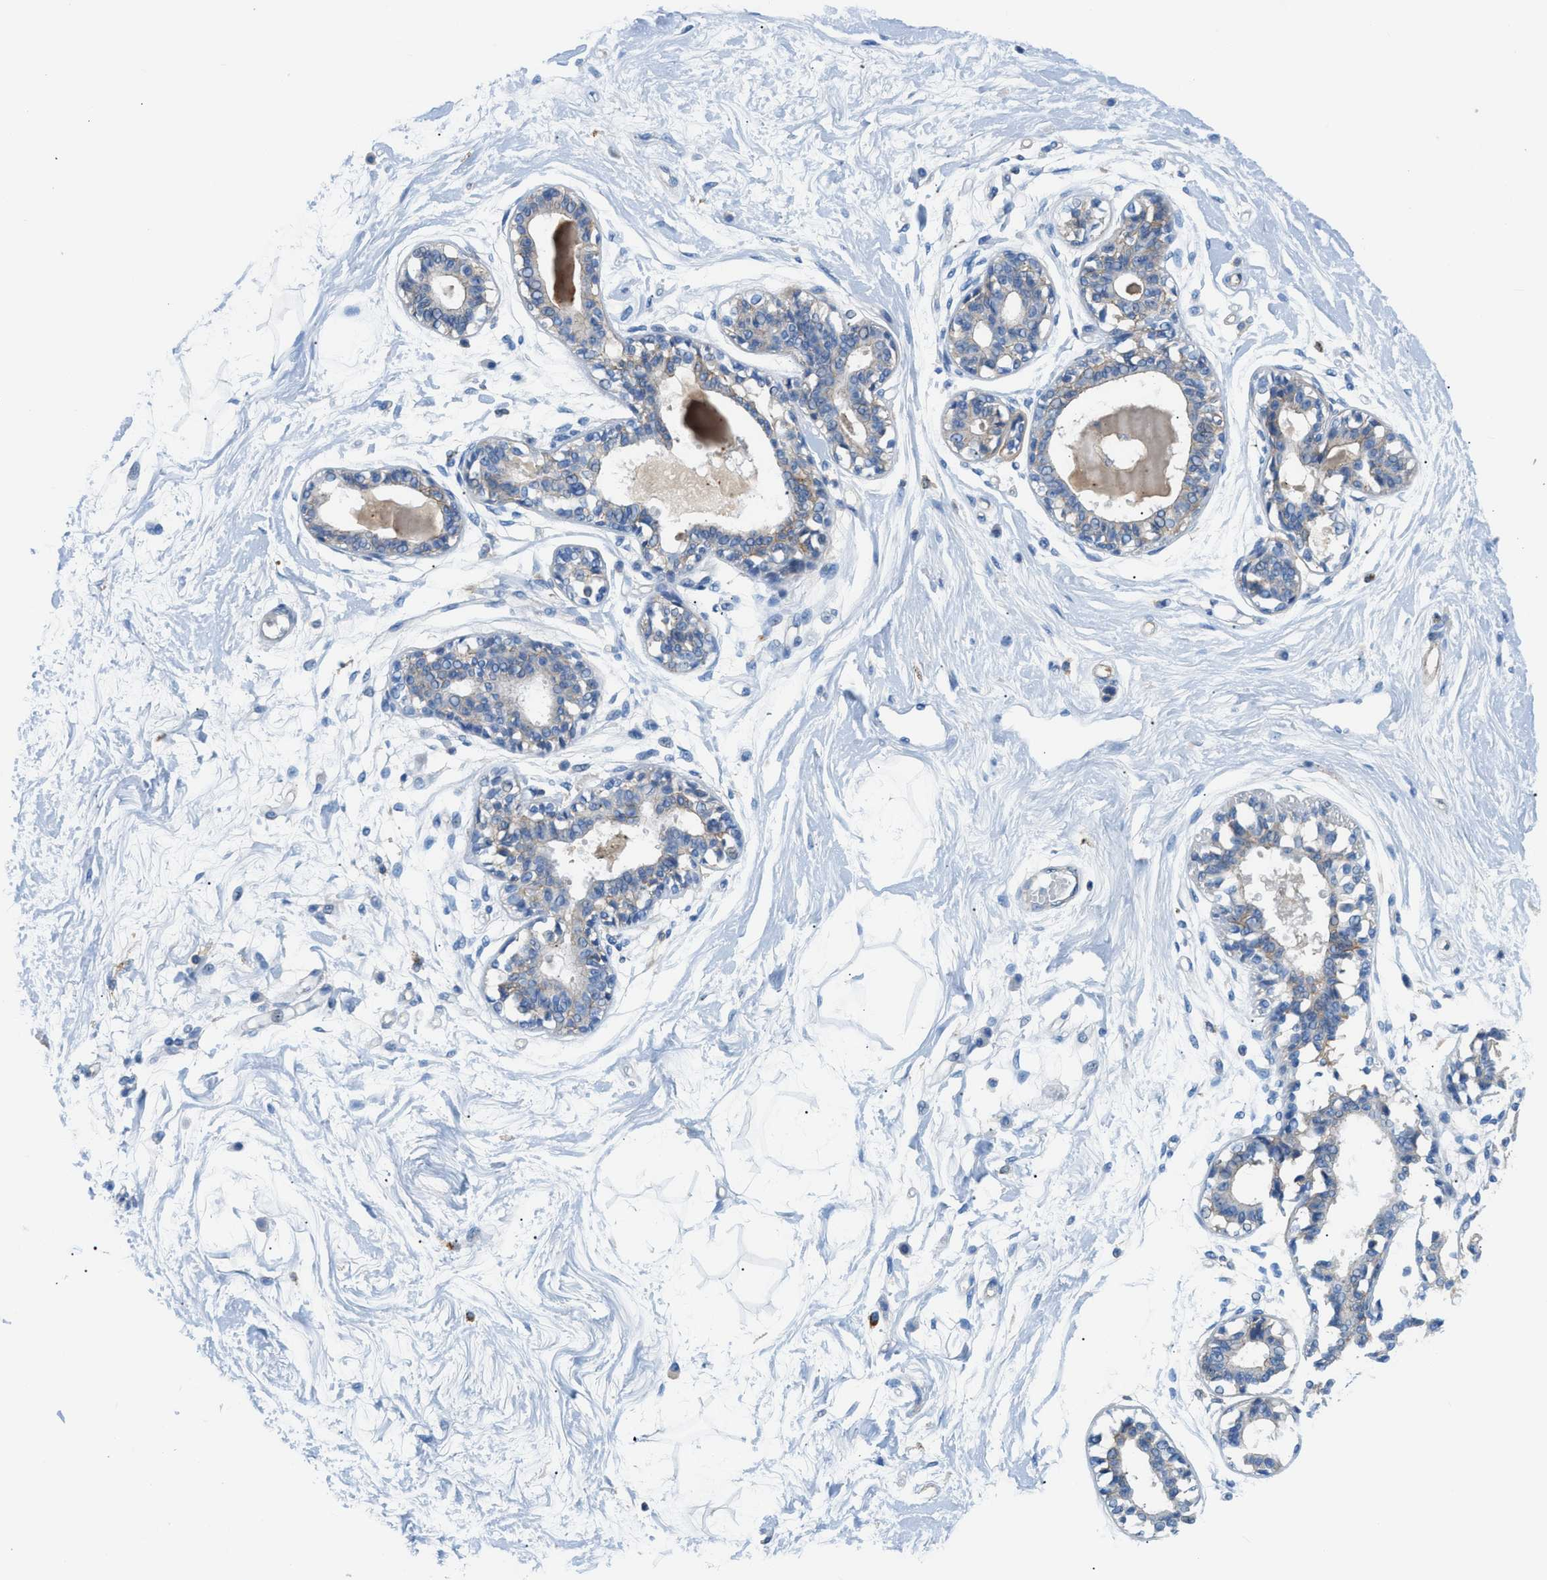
{"staining": {"intensity": "negative", "quantity": "none", "location": "none"}, "tissue": "breast", "cell_type": "Adipocytes", "image_type": "normal", "snomed": [{"axis": "morphology", "description": "Normal tissue, NOS"}, {"axis": "topography", "description": "Breast"}], "caption": "Histopathology image shows no significant protein staining in adipocytes of normal breast.", "gene": "ORAI1", "patient": {"sex": "female", "age": 27}}